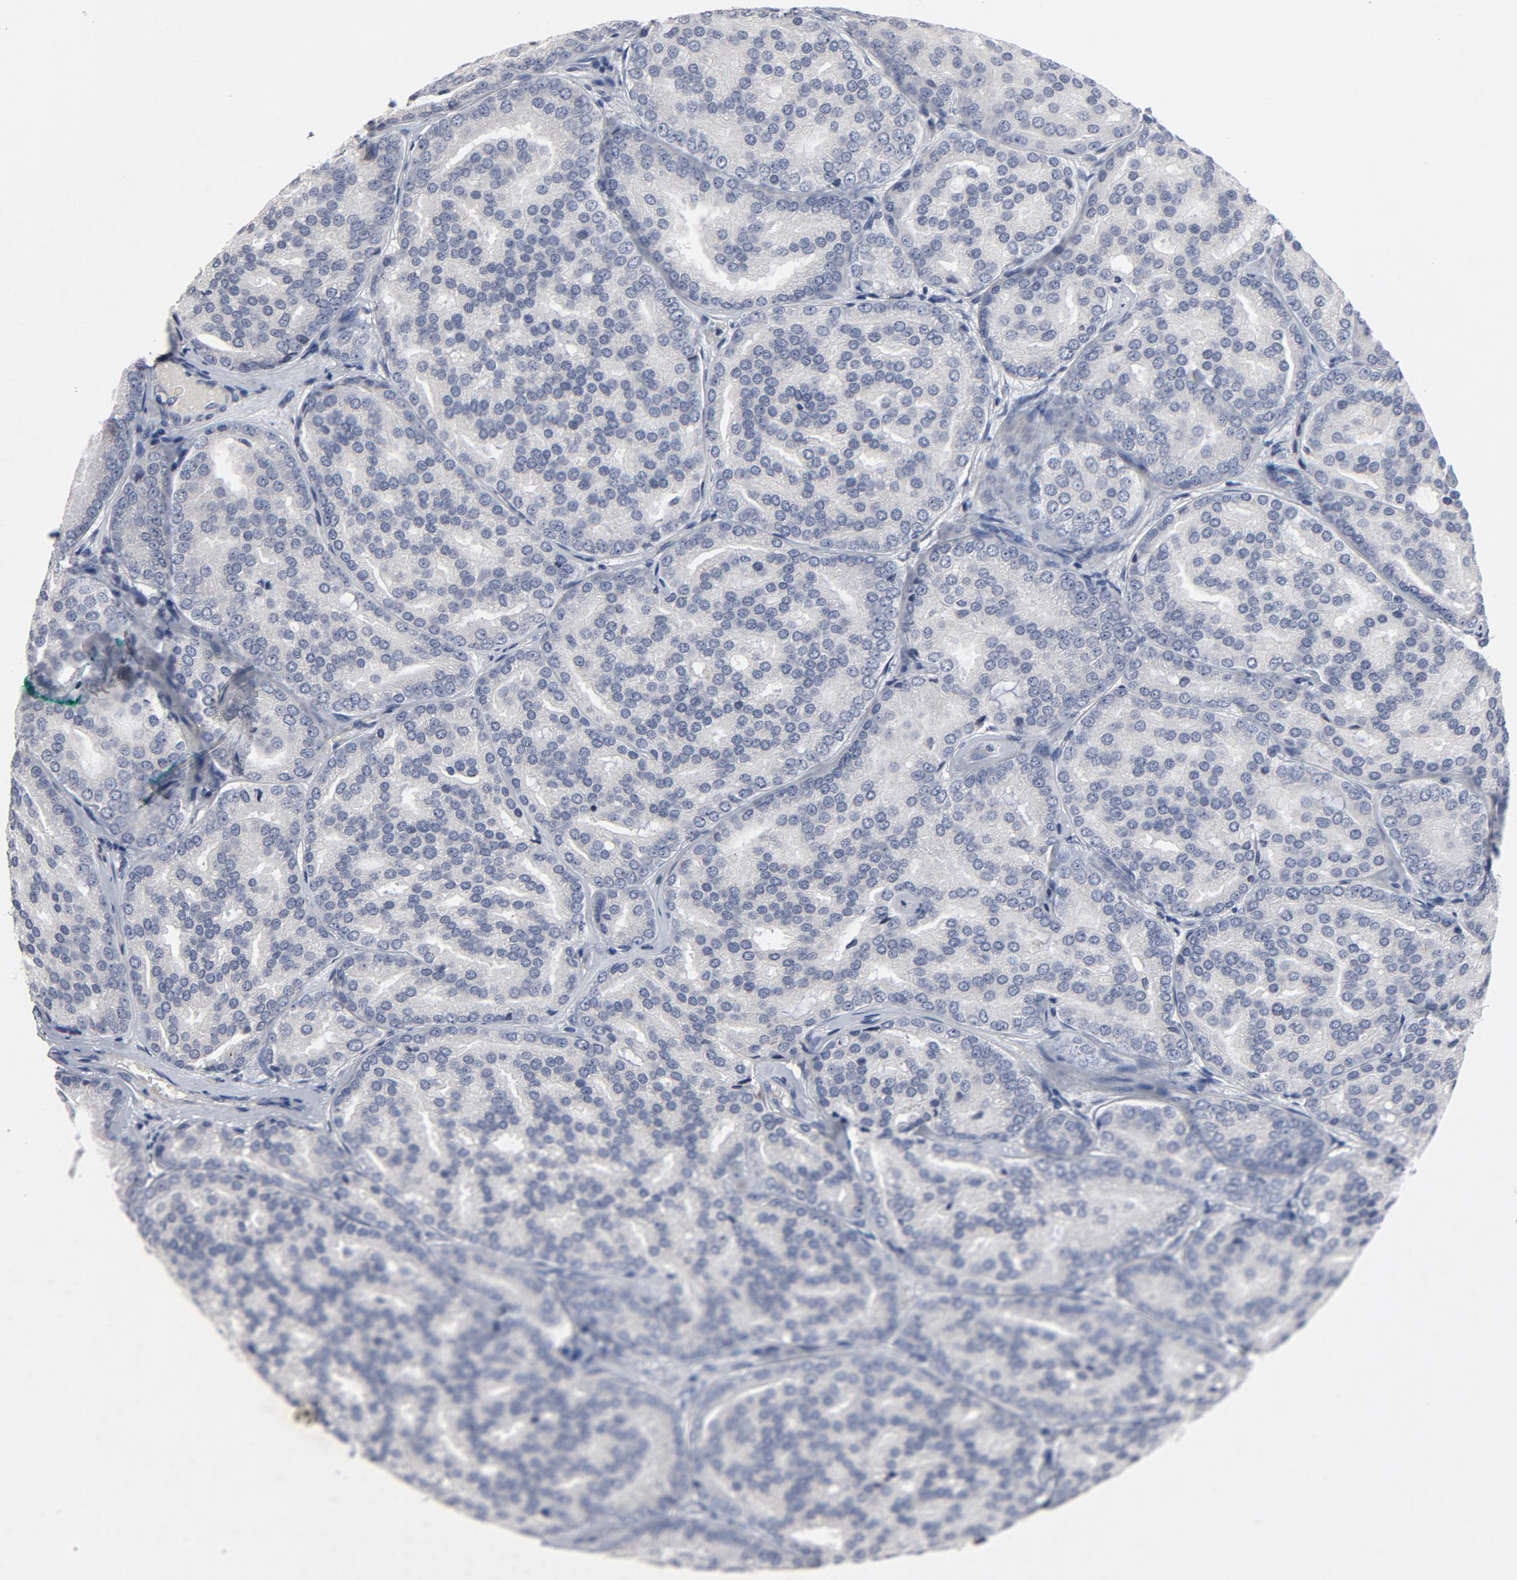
{"staining": {"intensity": "negative", "quantity": "none", "location": "none"}, "tissue": "prostate cancer", "cell_type": "Tumor cells", "image_type": "cancer", "snomed": [{"axis": "morphology", "description": "Adenocarcinoma, High grade"}, {"axis": "topography", "description": "Prostate"}], "caption": "DAB (3,3'-diaminobenzidine) immunohistochemical staining of human high-grade adenocarcinoma (prostate) shows no significant staining in tumor cells.", "gene": "TCL1A", "patient": {"sex": "male", "age": 64}}